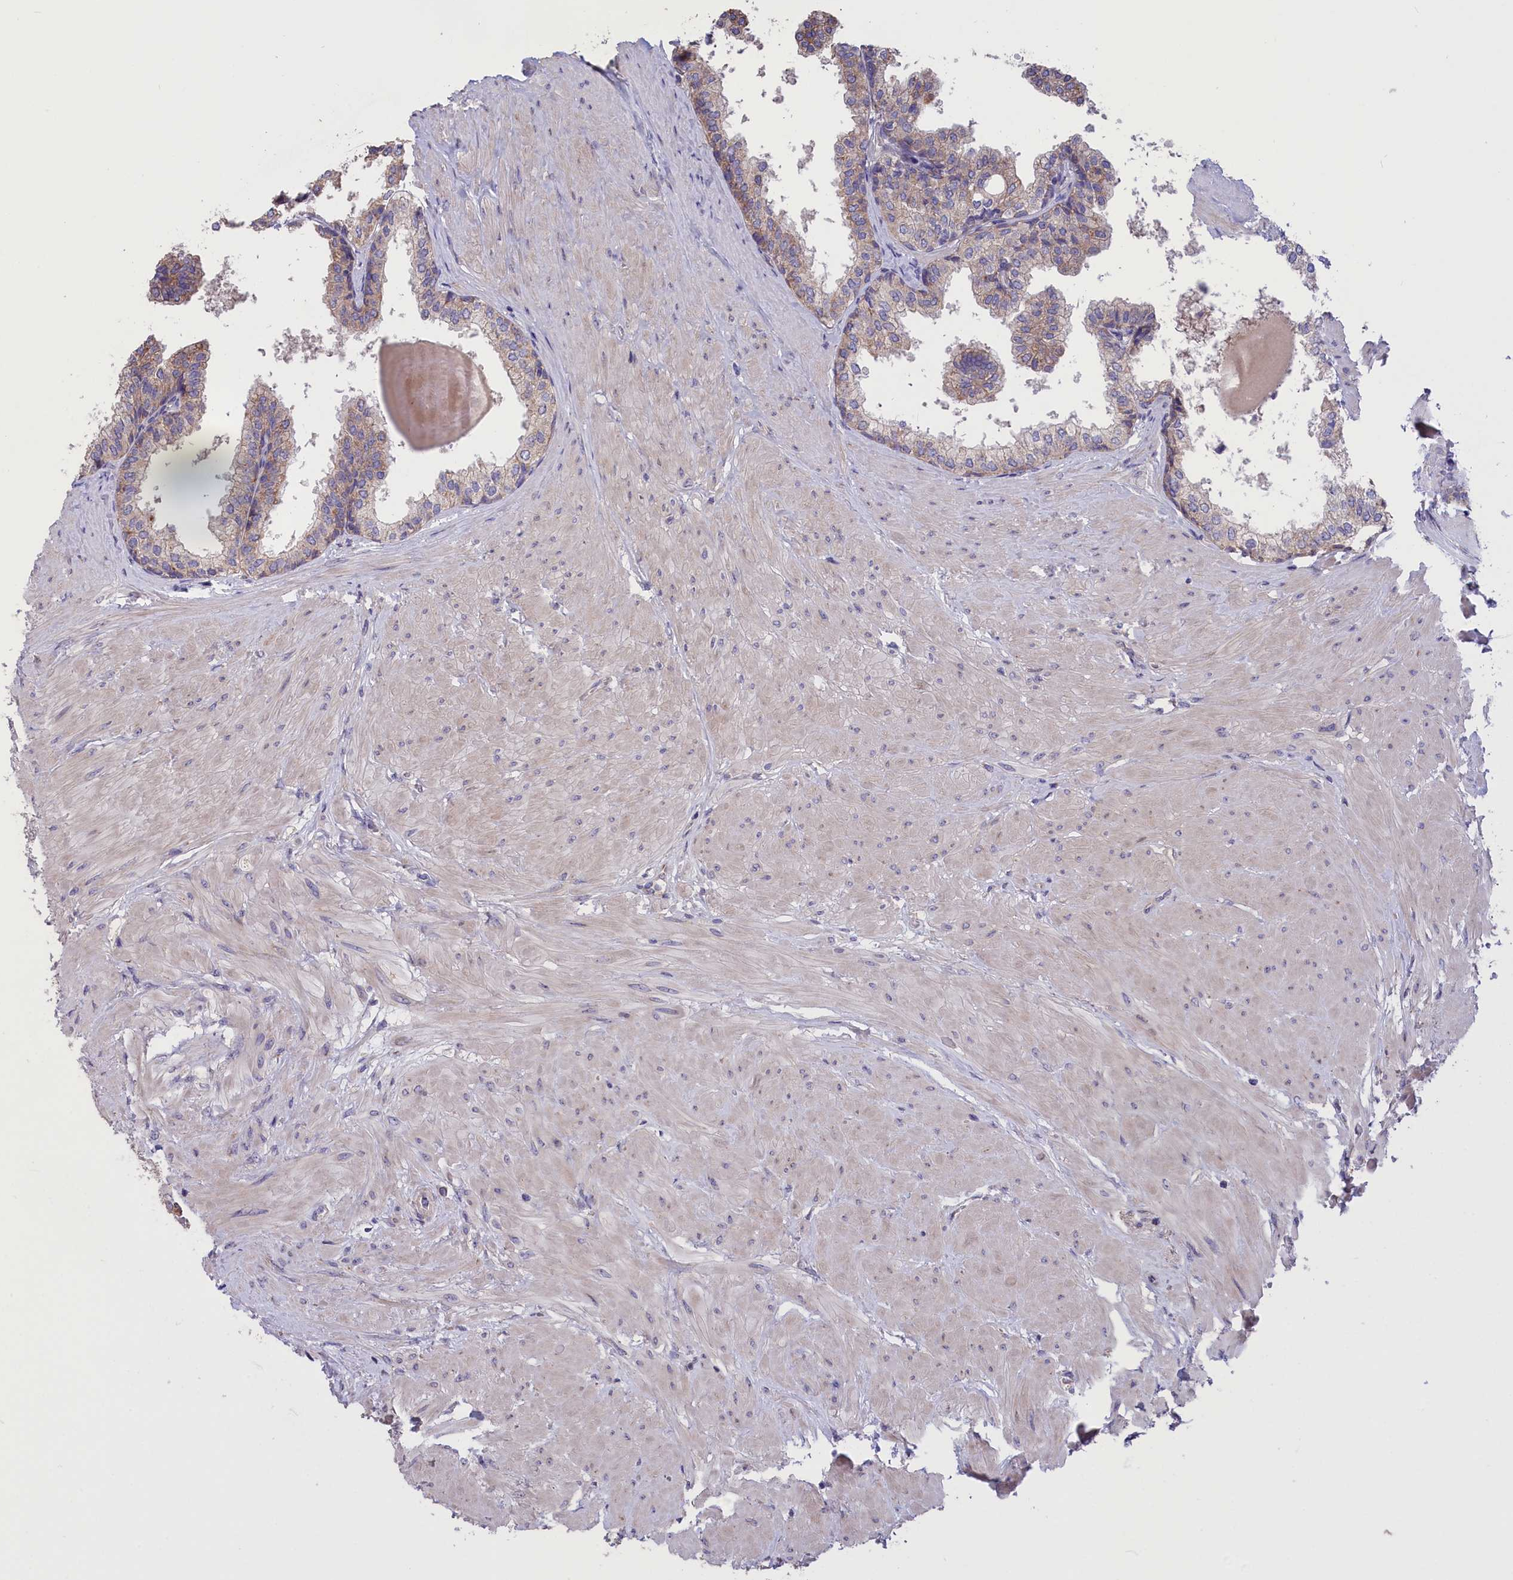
{"staining": {"intensity": "moderate", "quantity": "25%-75%", "location": "cytoplasmic/membranous"}, "tissue": "prostate", "cell_type": "Glandular cells", "image_type": "normal", "snomed": [{"axis": "morphology", "description": "Normal tissue, NOS"}, {"axis": "topography", "description": "Prostate"}], "caption": "Immunohistochemistry (DAB) staining of benign prostate demonstrates moderate cytoplasmic/membranous protein positivity in approximately 25%-75% of glandular cells. (Stains: DAB in brown, nuclei in blue, Microscopy: brightfield microscopy at high magnification).", "gene": "CYP2U1", "patient": {"sex": "male", "age": 48}}